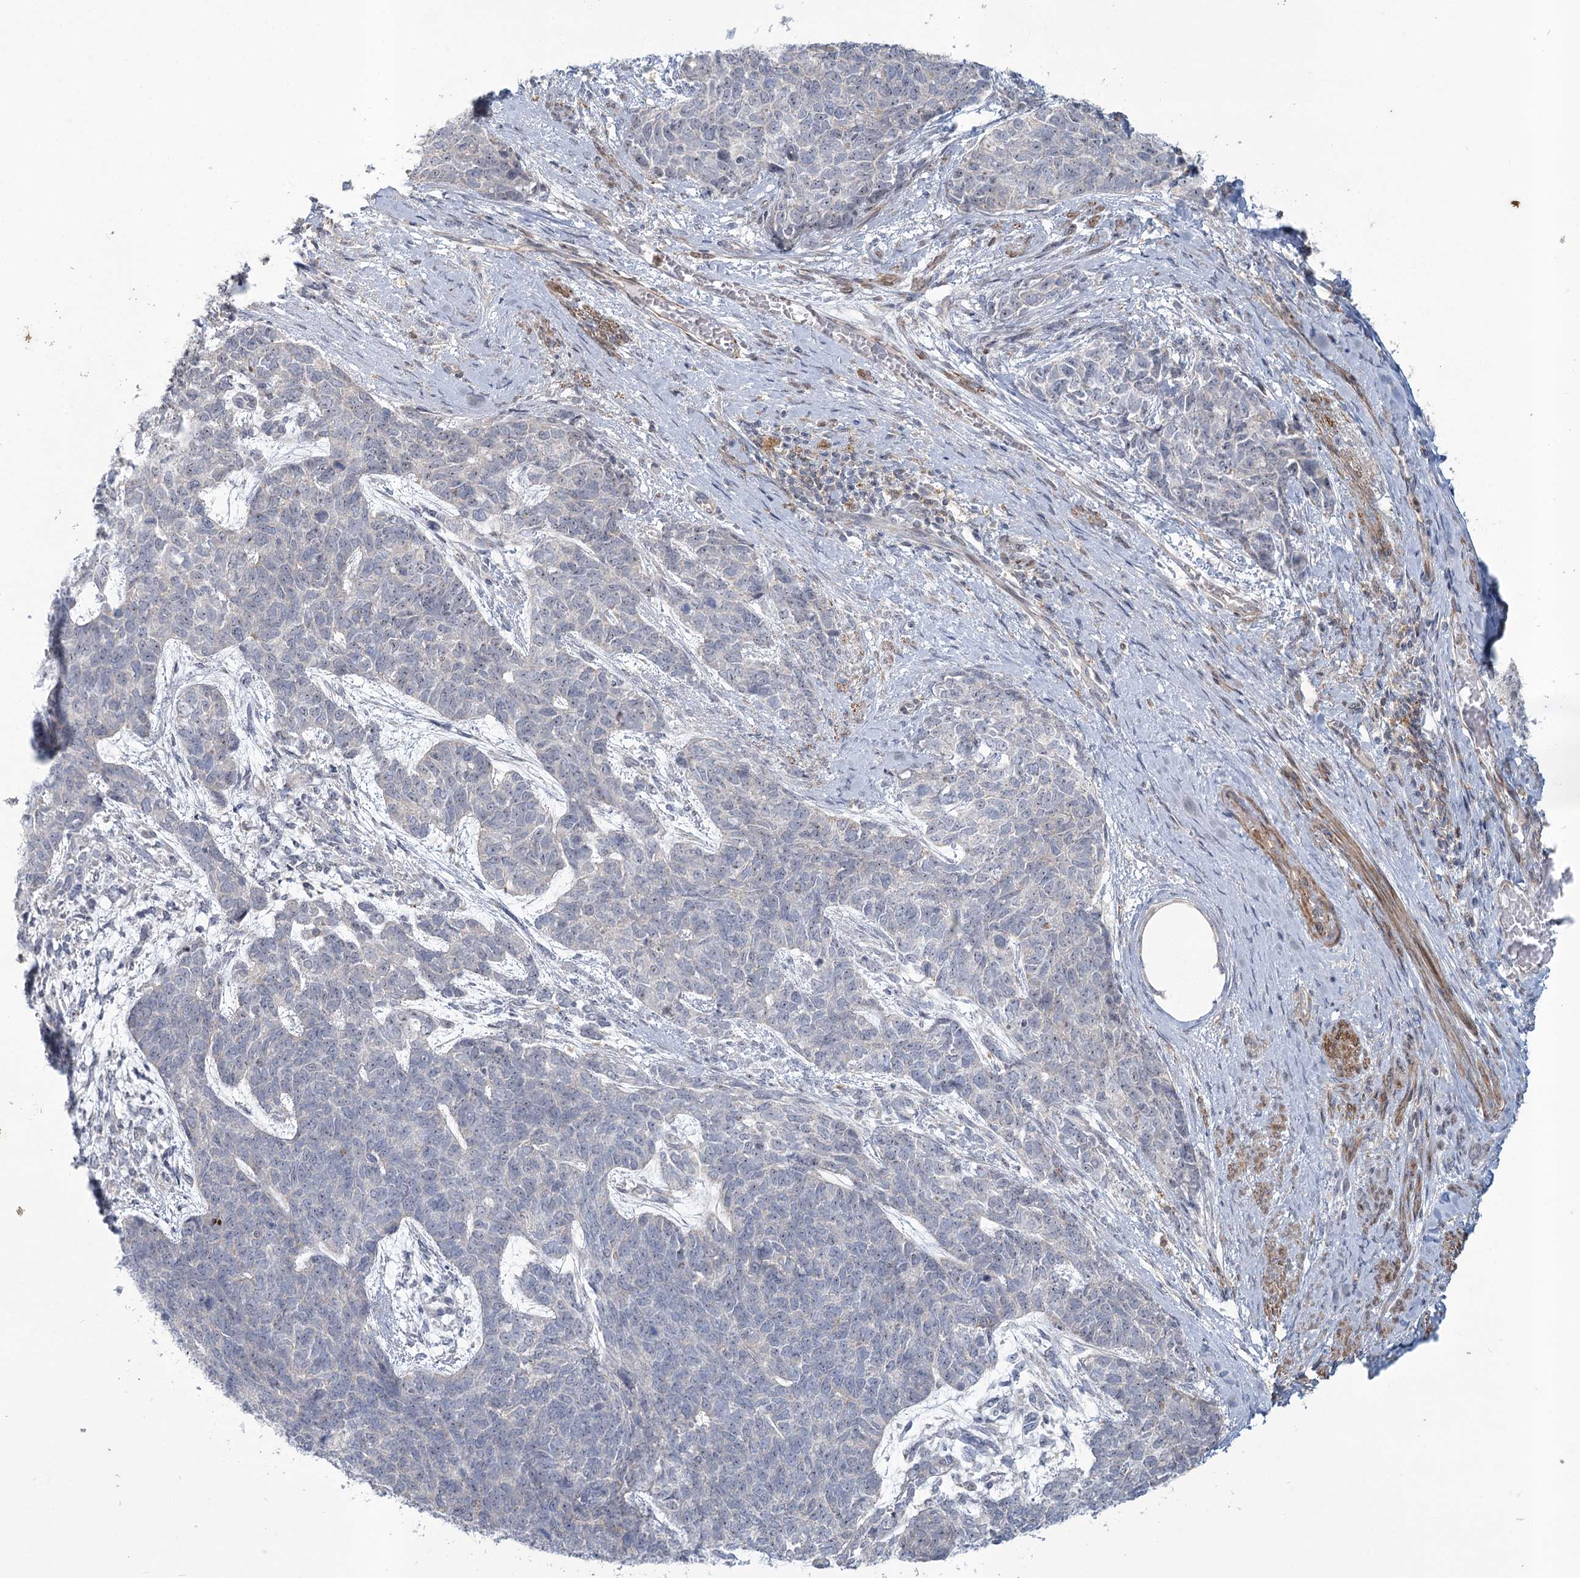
{"staining": {"intensity": "negative", "quantity": "none", "location": "none"}, "tissue": "cervical cancer", "cell_type": "Tumor cells", "image_type": "cancer", "snomed": [{"axis": "morphology", "description": "Squamous cell carcinoma, NOS"}, {"axis": "topography", "description": "Cervix"}], "caption": "Immunohistochemistry (IHC) micrograph of neoplastic tissue: human cervical cancer (squamous cell carcinoma) stained with DAB shows no significant protein staining in tumor cells.", "gene": "MTG1", "patient": {"sex": "female", "age": 63}}